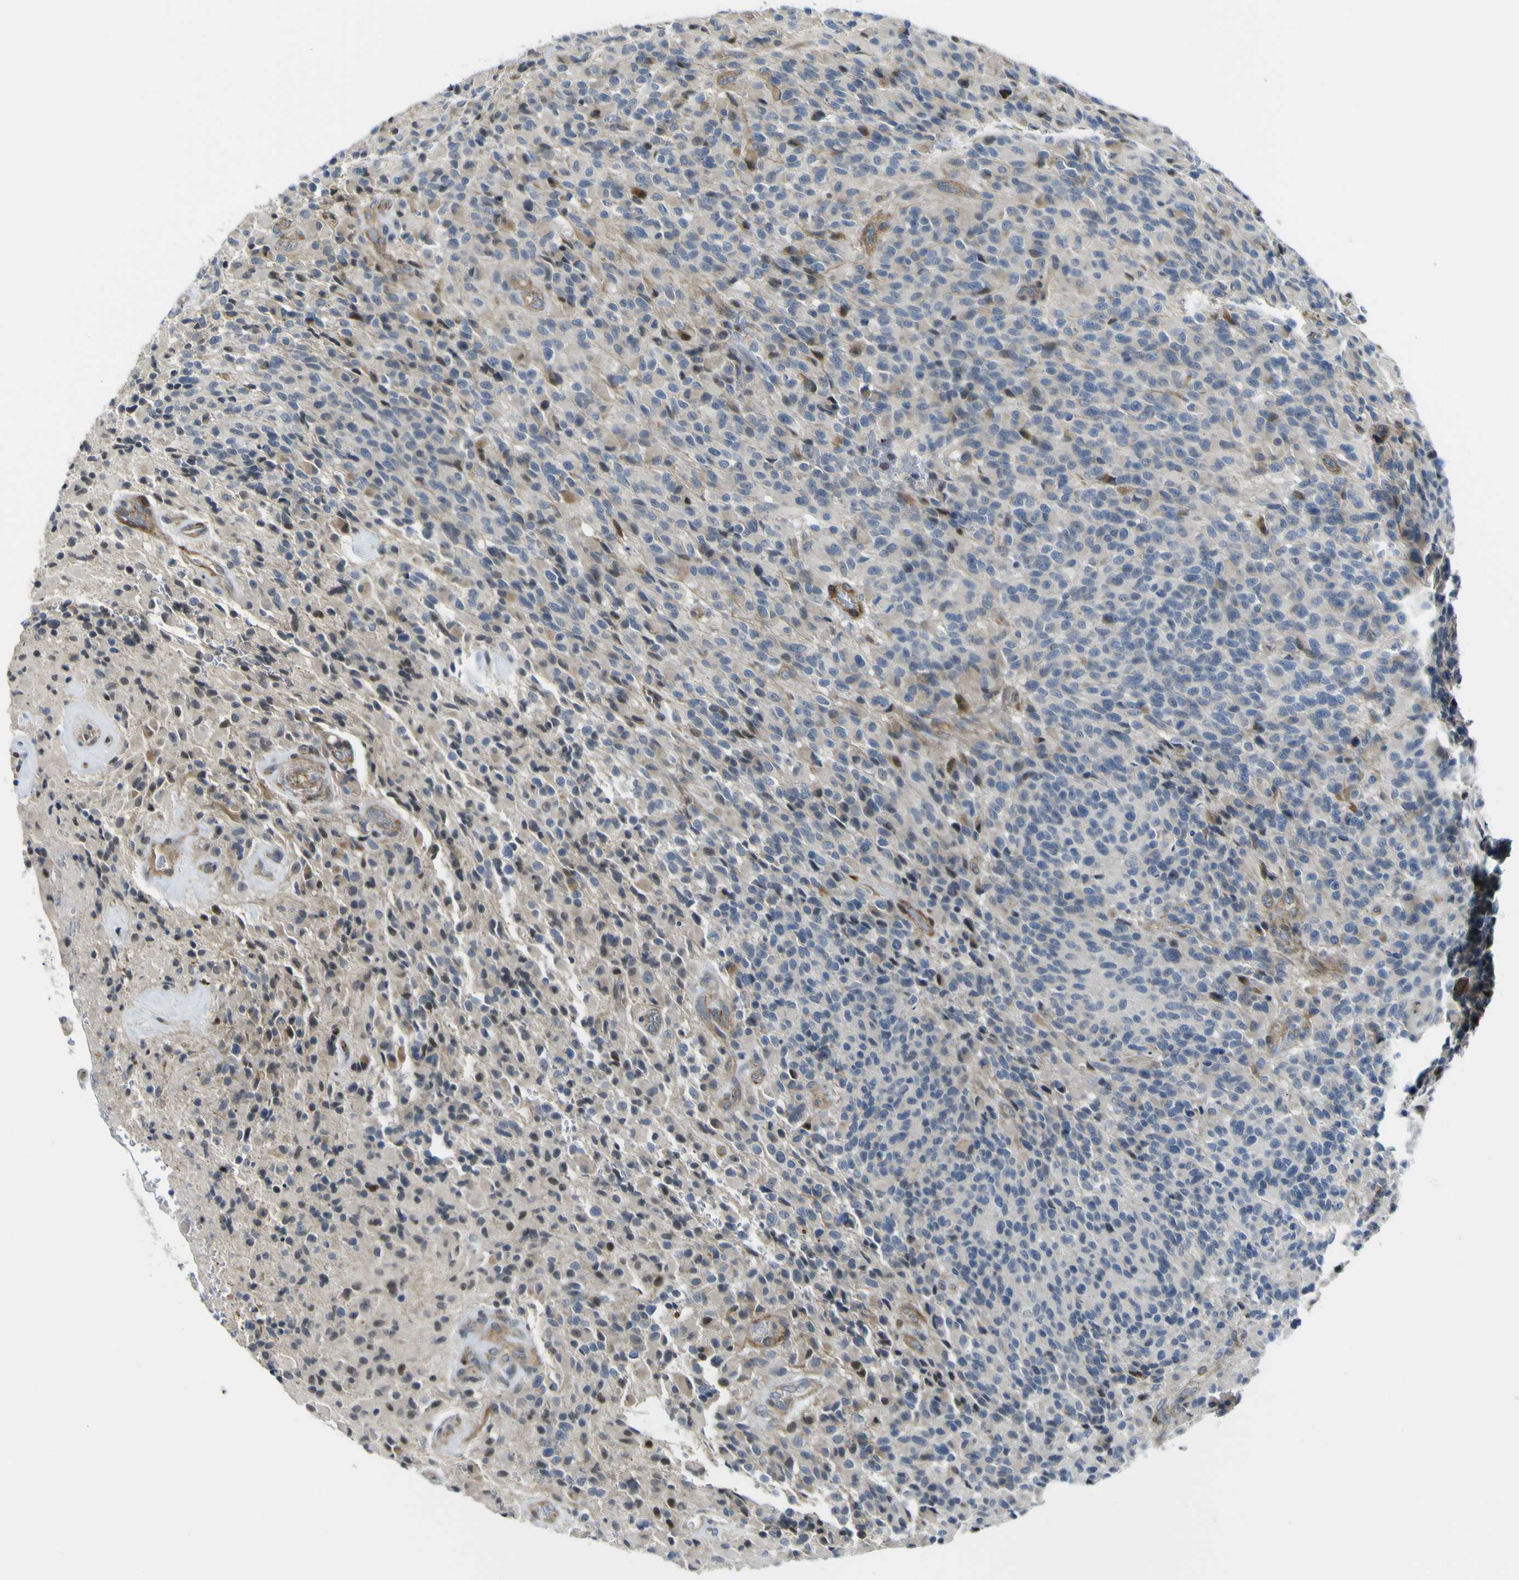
{"staining": {"intensity": "moderate", "quantity": "25%-75%", "location": "cytoplasmic/membranous"}, "tissue": "glioma", "cell_type": "Tumor cells", "image_type": "cancer", "snomed": [{"axis": "morphology", "description": "Glioma, malignant, High grade"}, {"axis": "topography", "description": "Brain"}], "caption": "Human malignant glioma (high-grade) stained for a protein (brown) reveals moderate cytoplasmic/membranous positive staining in approximately 25%-75% of tumor cells.", "gene": "KDM7A", "patient": {"sex": "male", "age": 71}}